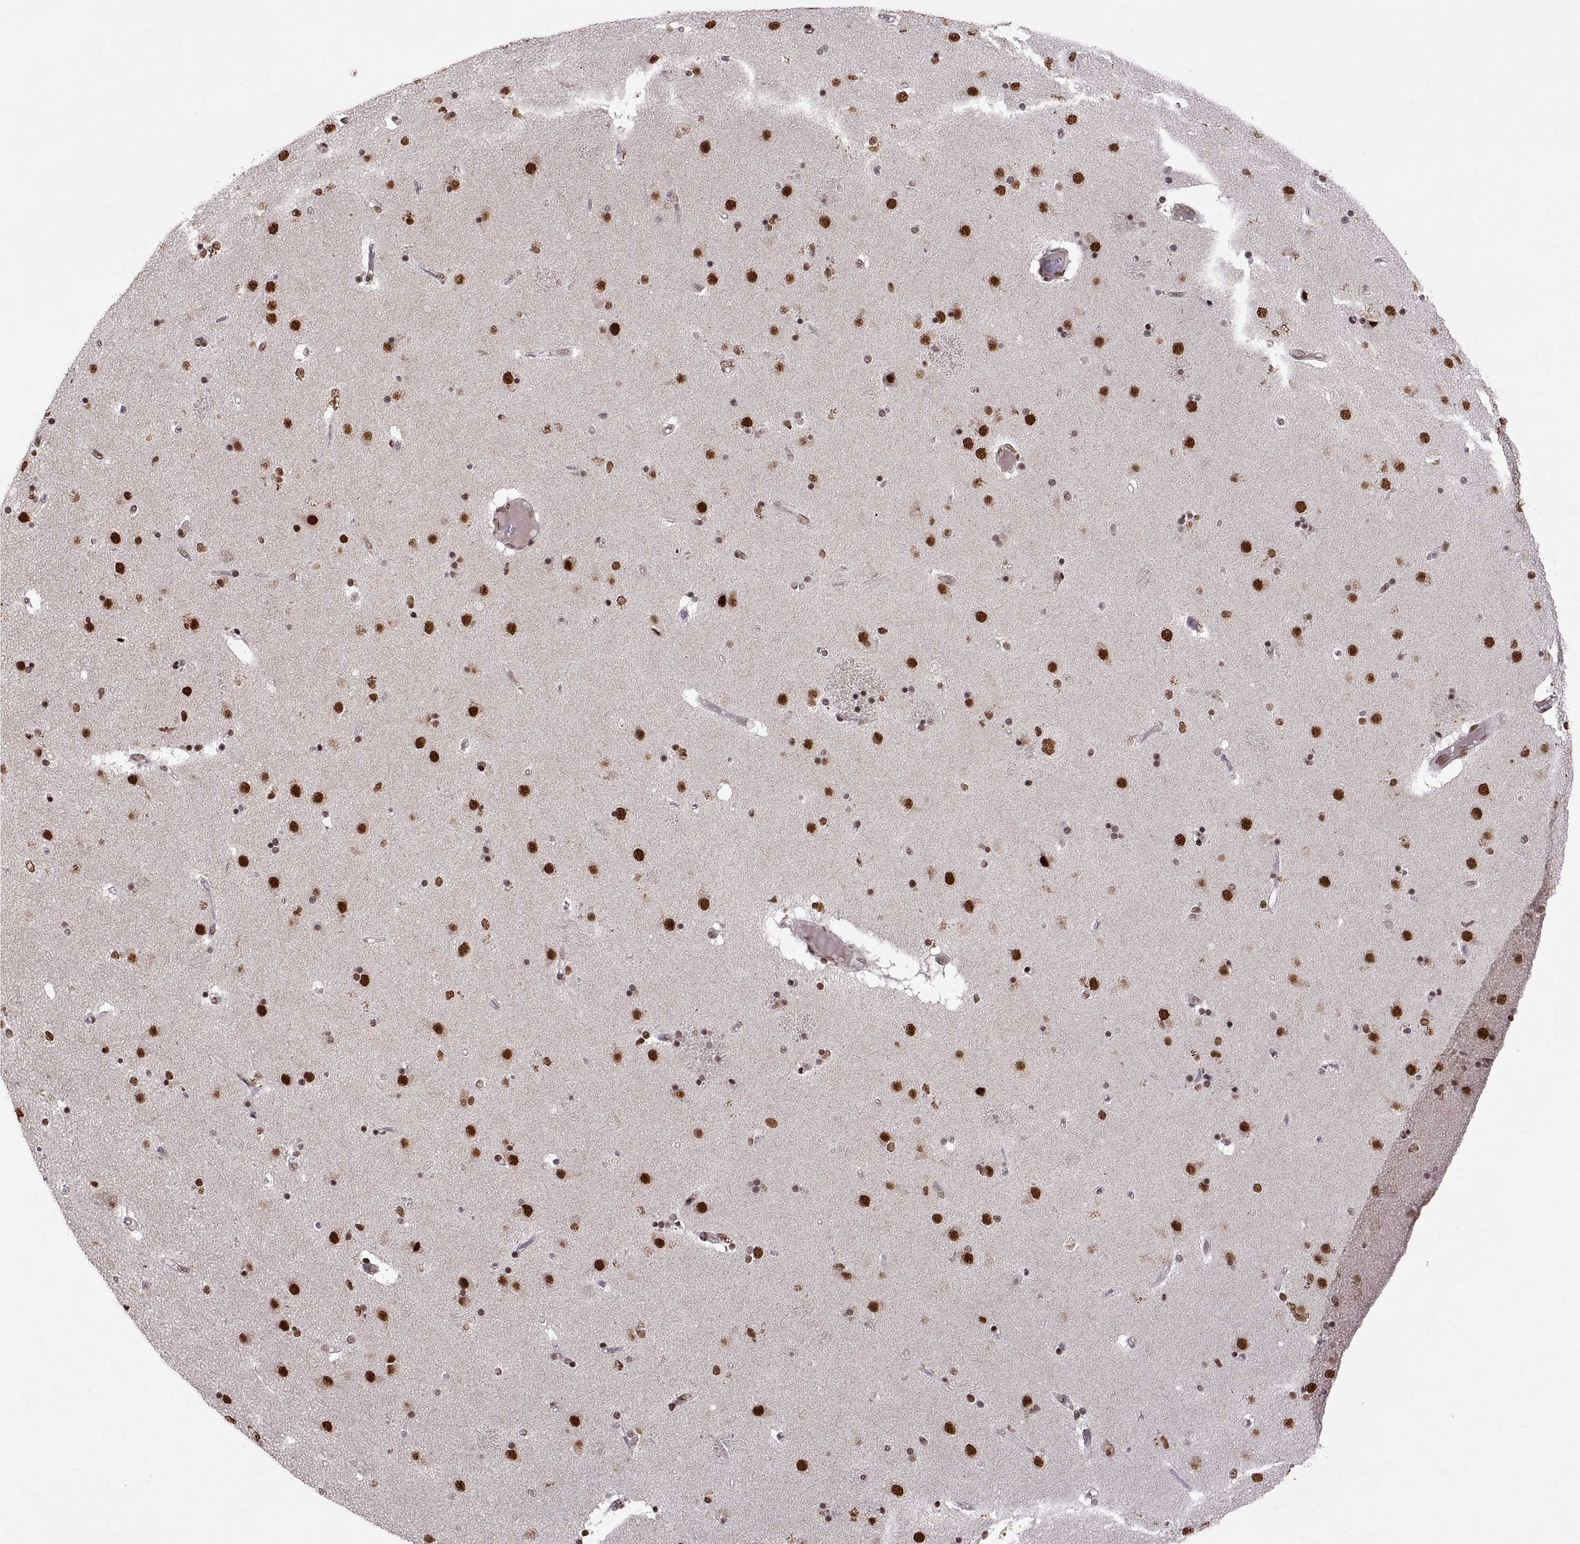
{"staining": {"intensity": "strong", "quantity": ">75%", "location": "nuclear"}, "tissue": "caudate", "cell_type": "Glial cells", "image_type": "normal", "snomed": [{"axis": "morphology", "description": "Normal tissue, NOS"}, {"axis": "topography", "description": "Lateral ventricle wall"}], "caption": "Immunohistochemical staining of normal human caudate displays high levels of strong nuclear expression in approximately >75% of glial cells. The protein of interest is stained brown, and the nuclei are stained in blue (DAB IHC with brightfield microscopy, high magnification).", "gene": "MT1E", "patient": {"sex": "female", "age": 71}}